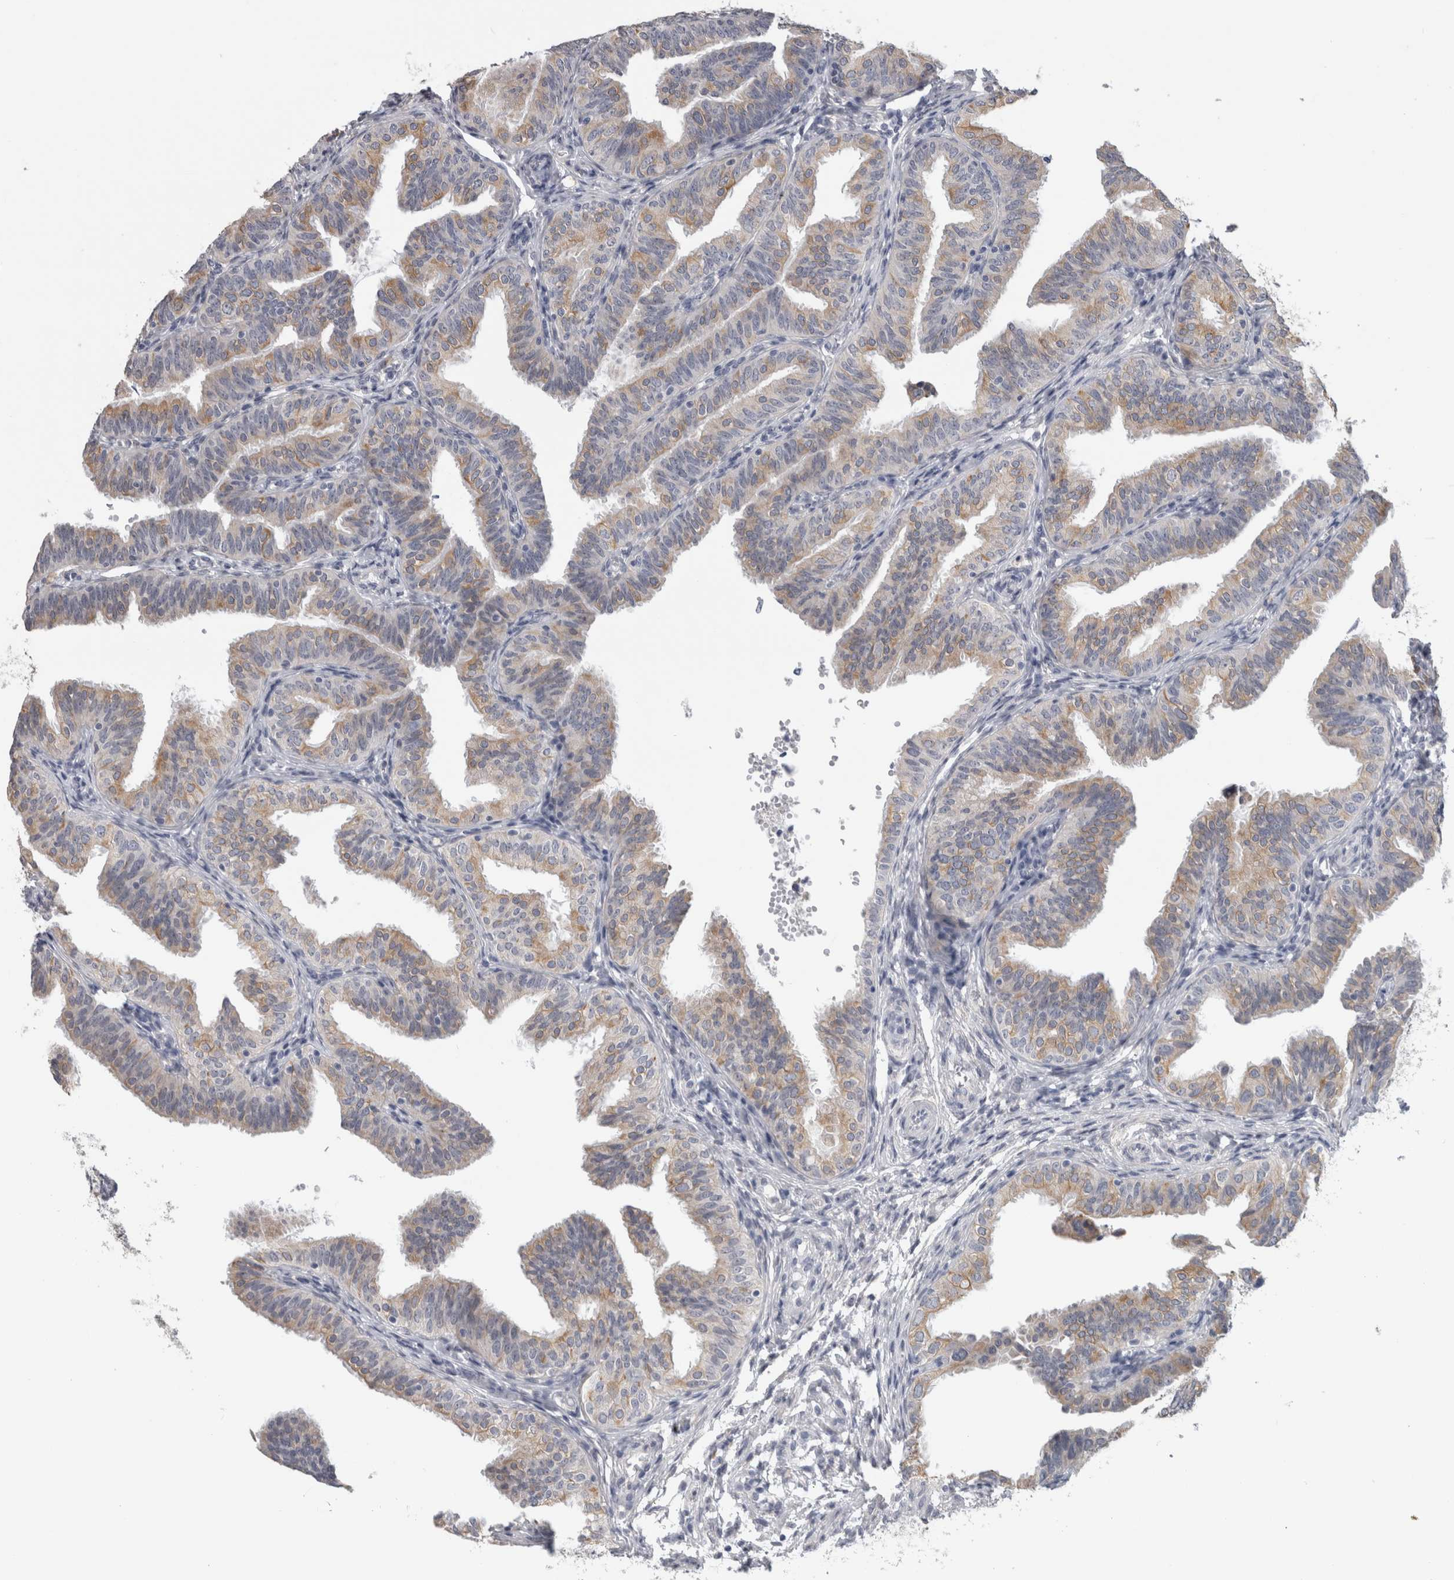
{"staining": {"intensity": "weak", "quantity": "25%-75%", "location": "cytoplasmic/membranous"}, "tissue": "fallopian tube", "cell_type": "Glandular cells", "image_type": "normal", "snomed": [{"axis": "morphology", "description": "Normal tissue, NOS"}, {"axis": "topography", "description": "Fallopian tube"}], "caption": "A brown stain labels weak cytoplasmic/membranous positivity of a protein in glandular cells of benign fallopian tube. (brown staining indicates protein expression, while blue staining denotes nuclei).", "gene": "TMEM242", "patient": {"sex": "female", "age": 35}}